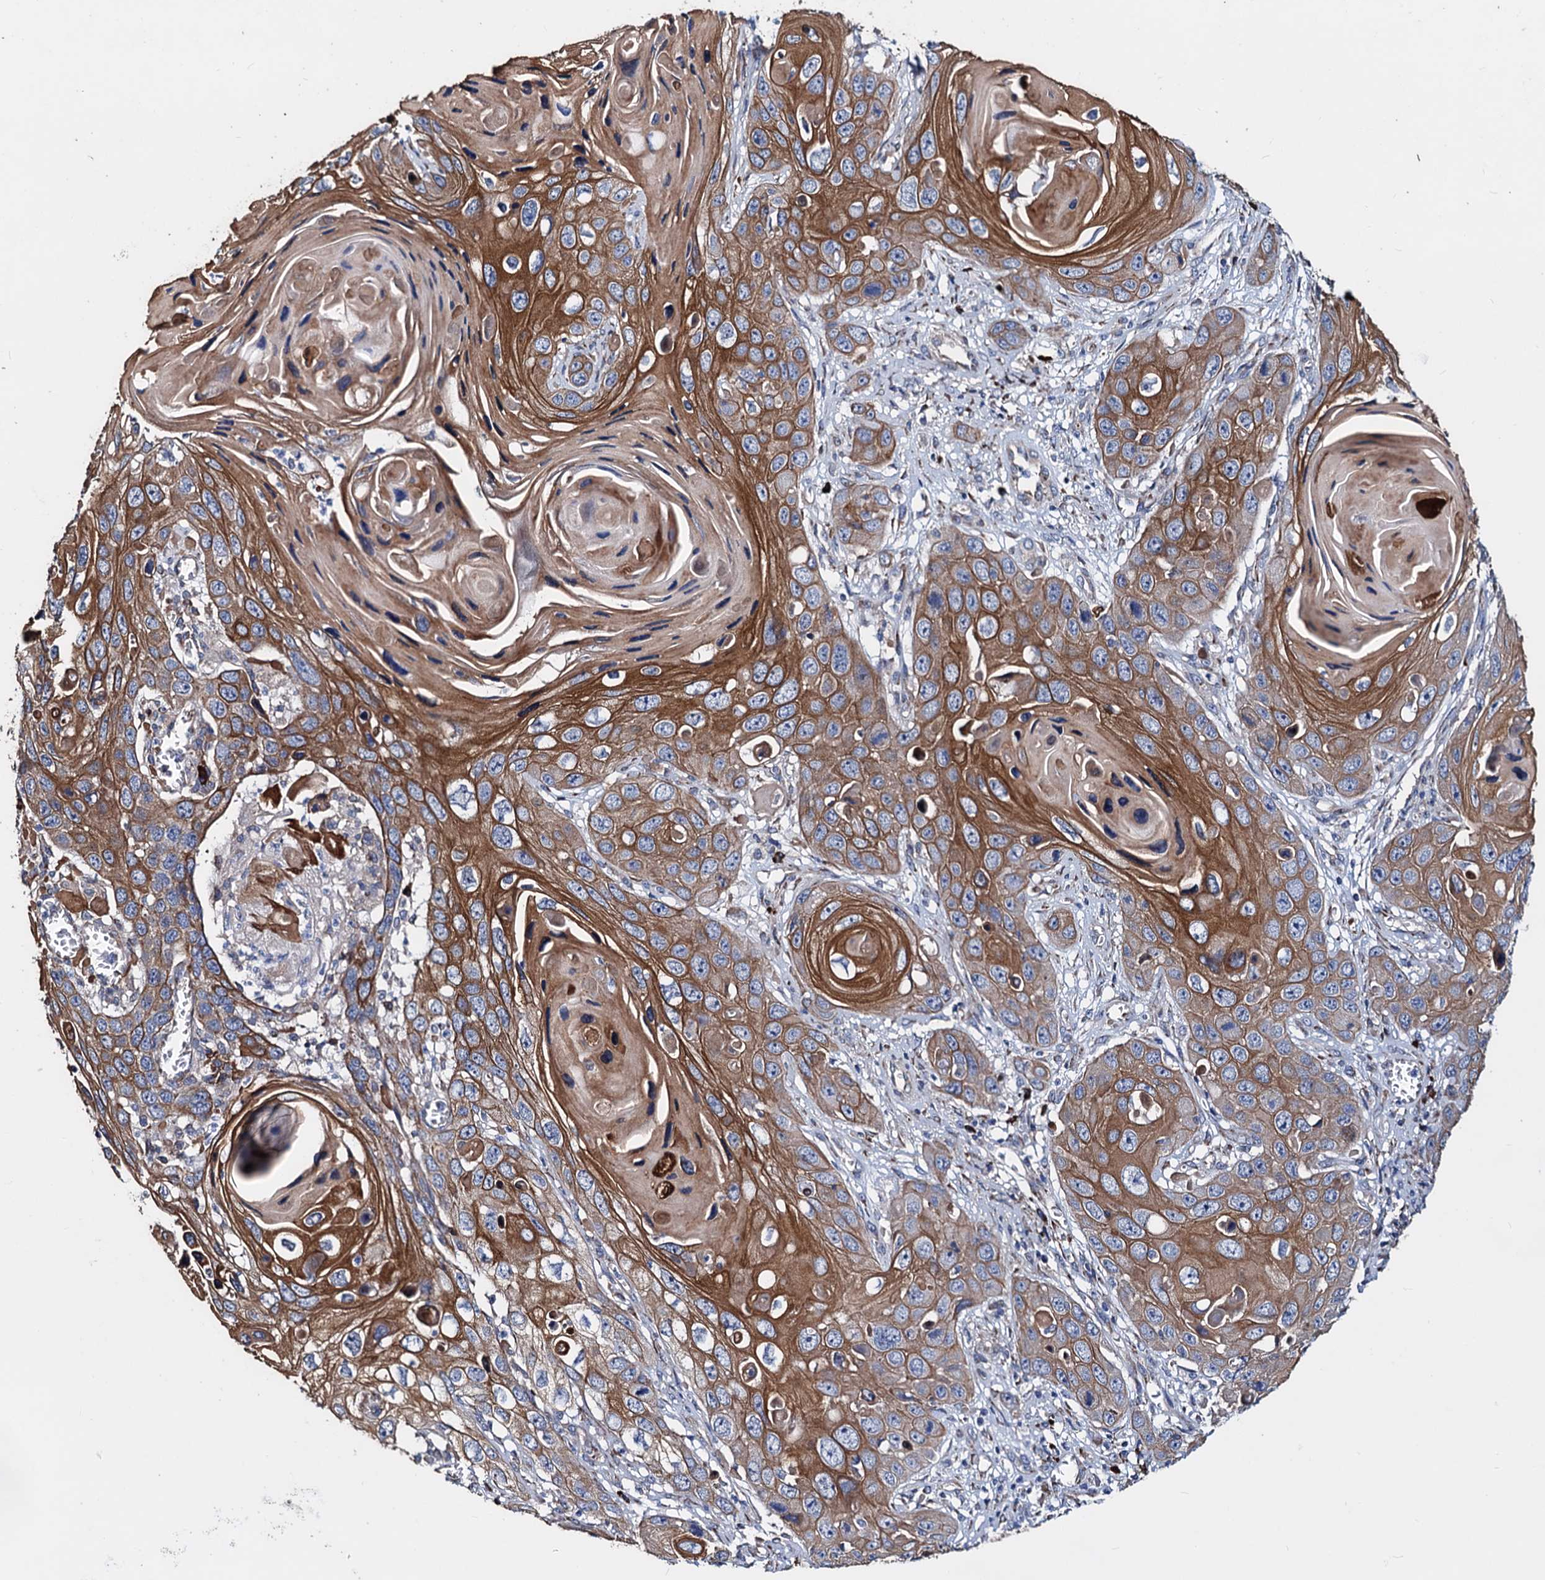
{"staining": {"intensity": "moderate", "quantity": ">75%", "location": "cytoplasmic/membranous"}, "tissue": "skin cancer", "cell_type": "Tumor cells", "image_type": "cancer", "snomed": [{"axis": "morphology", "description": "Squamous cell carcinoma, NOS"}, {"axis": "topography", "description": "Skin"}], "caption": "This is an image of immunohistochemistry staining of skin squamous cell carcinoma, which shows moderate expression in the cytoplasmic/membranous of tumor cells.", "gene": "AKAP11", "patient": {"sex": "male", "age": 55}}